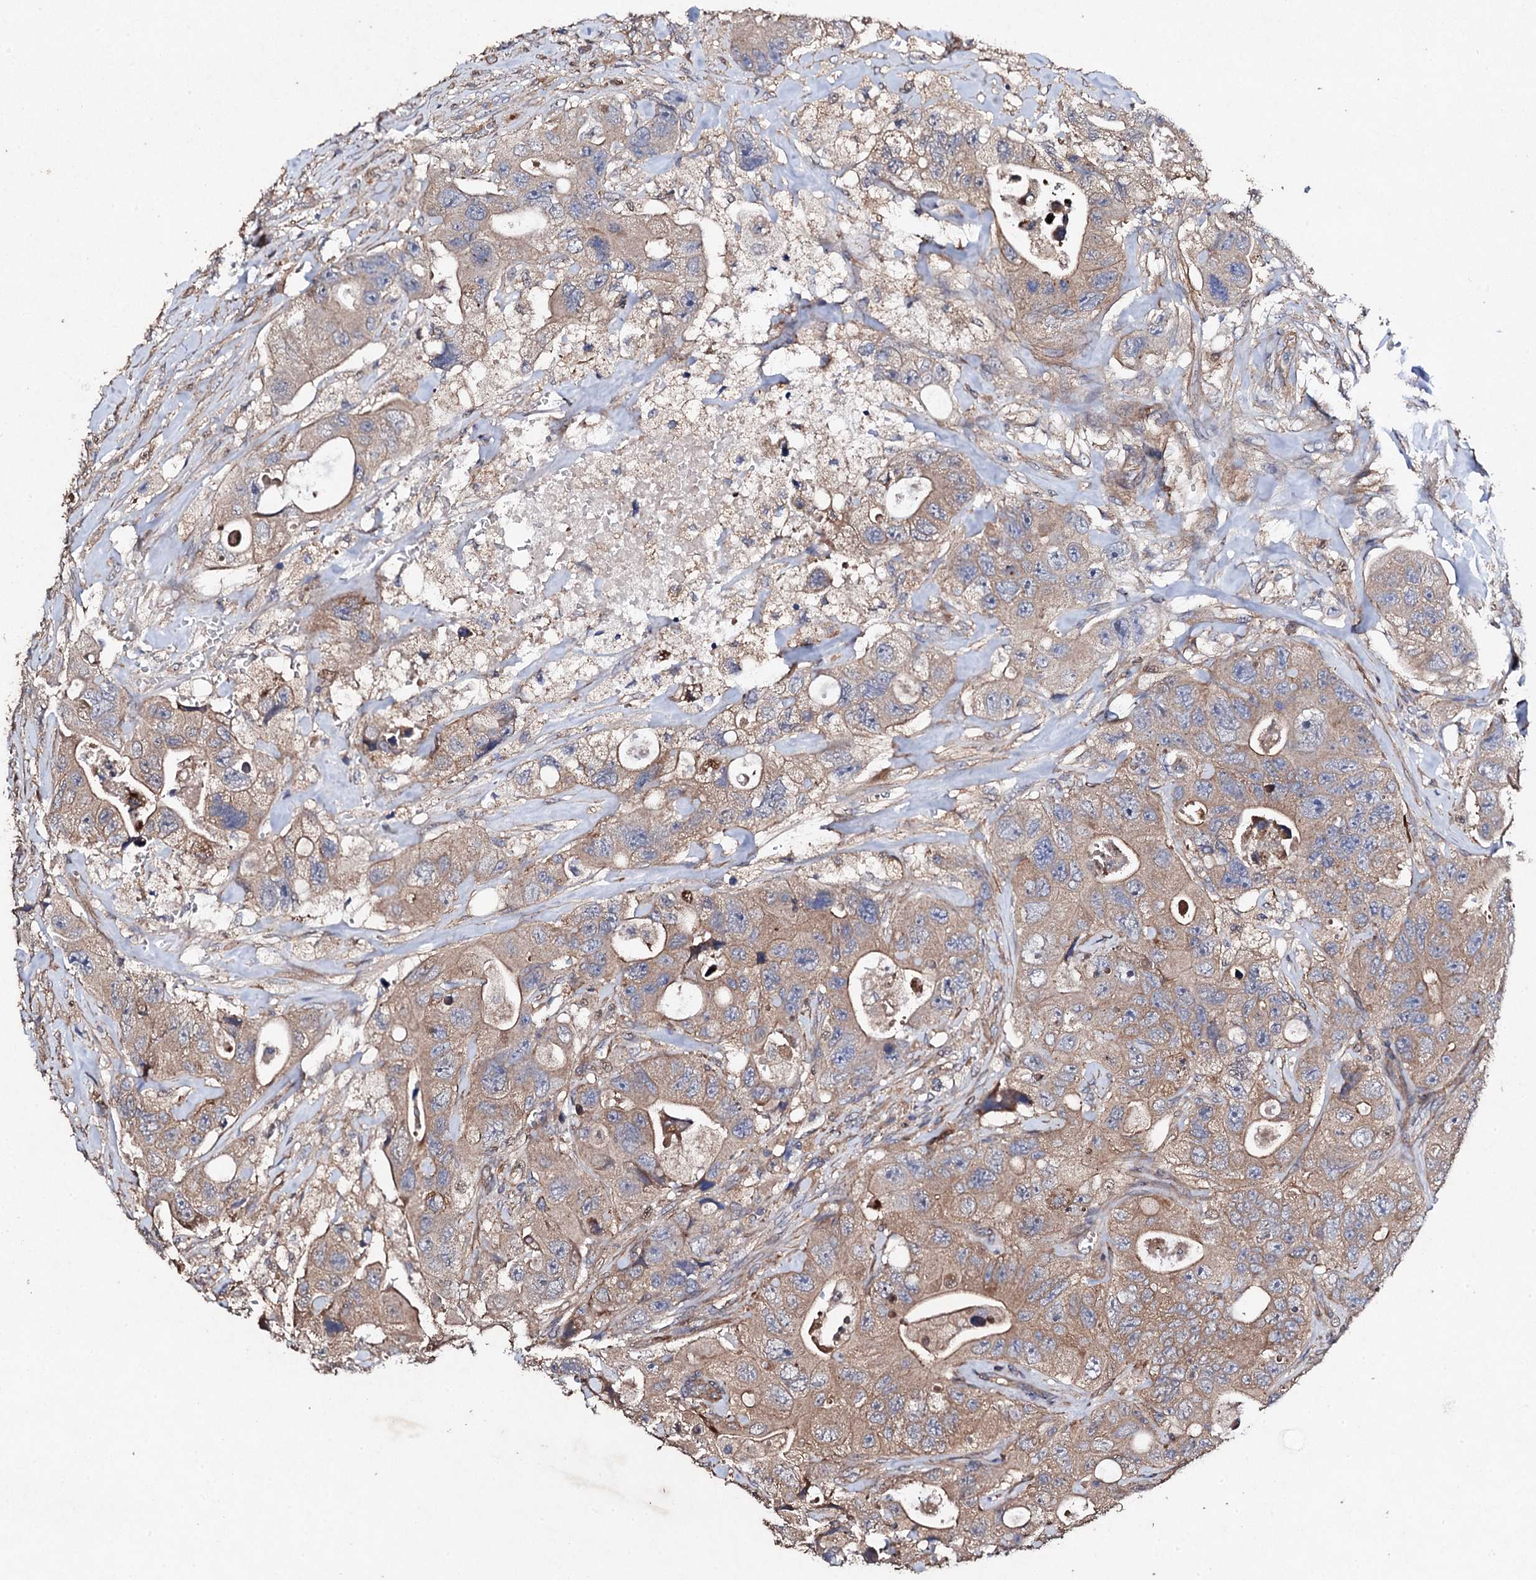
{"staining": {"intensity": "moderate", "quantity": ">75%", "location": "cytoplasmic/membranous"}, "tissue": "colorectal cancer", "cell_type": "Tumor cells", "image_type": "cancer", "snomed": [{"axis": "morphology", "description": "Adenocarcinoma, NOS"}, {"axis": "topography", "description": "Colon"}], "caption": "High-power microscopy captured an immunohistochemistry (IHC) micrograph of adenocarcinoma (colorectal), revealing moderate cytoplasmic/membranous positivity in approximately >75% of tumor cells.", "gene": "MOCOS", "patient": {"sex": "female", "age": 46}}